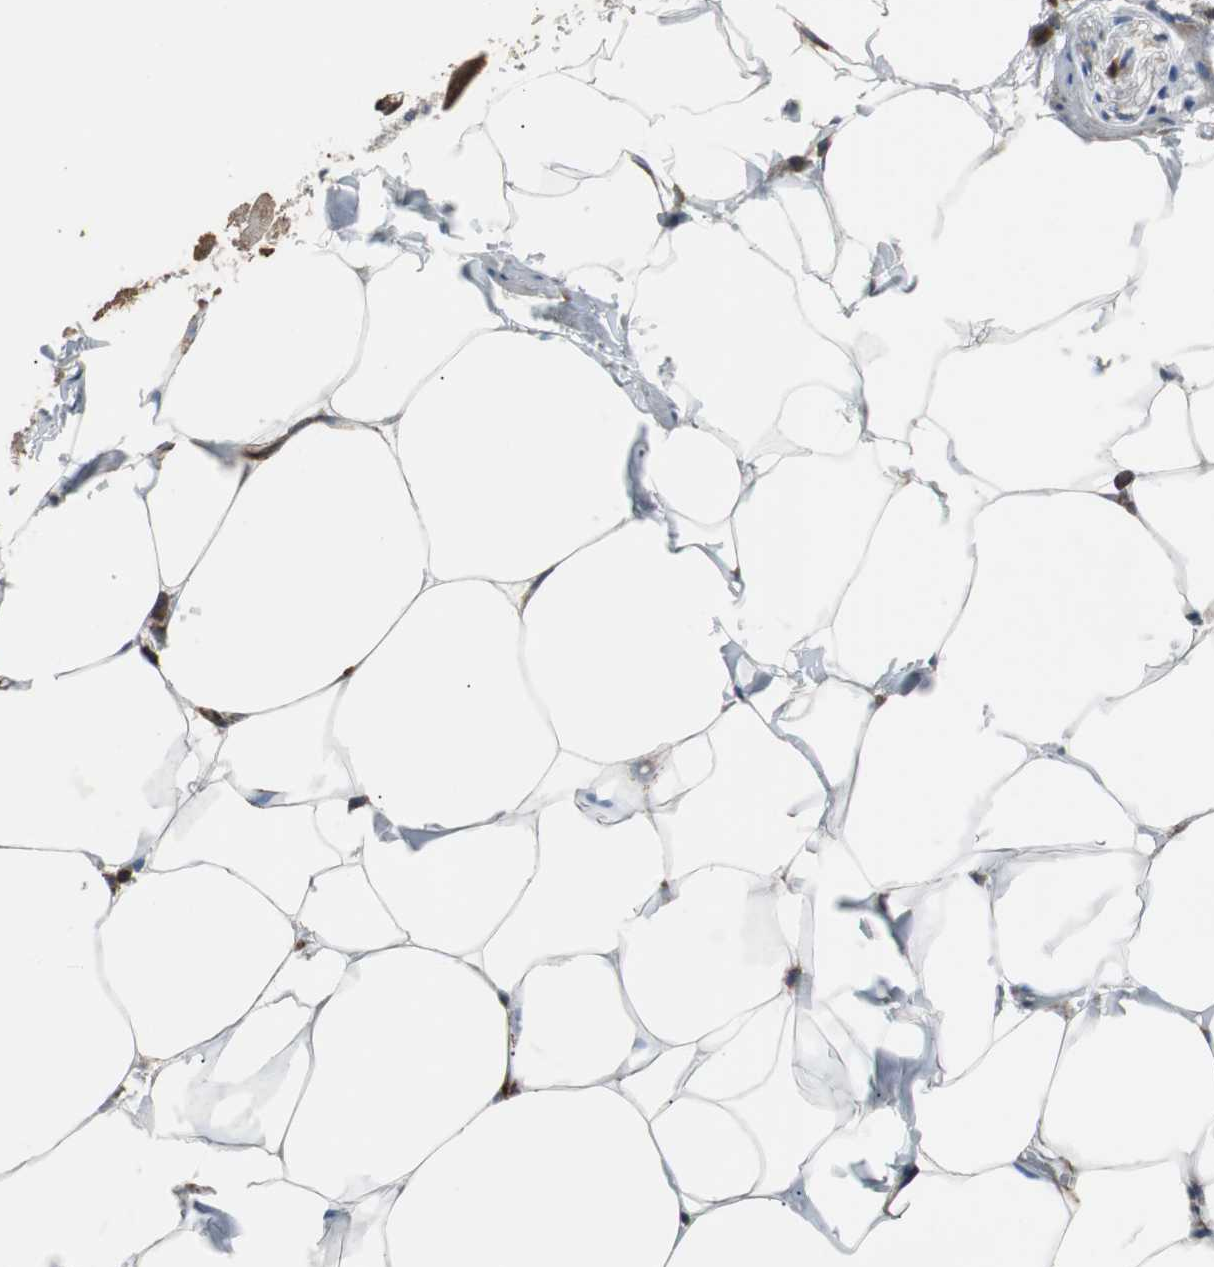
{"staining": {"intensity": "moderate", "quantity": "<25%", "location": "cytoplasmic/membranous"}, "tissue": "adipose tissue", "cell_type": "Adipocytes", "image_type": "normal", "snomed": [{"axis": "morphology", "description": "Normal tissue, NOS"}, {"axis": "topography", "description": "Vascular tissue"}], "caption": "Protein expression analysis of unremarkable adipose tissue exhibits moderate cytoplasmic/membranous expression in approximately <25% of adipocytes.", "gene": "PLCG2", "patient": {"sex": "male", "age": 41}}